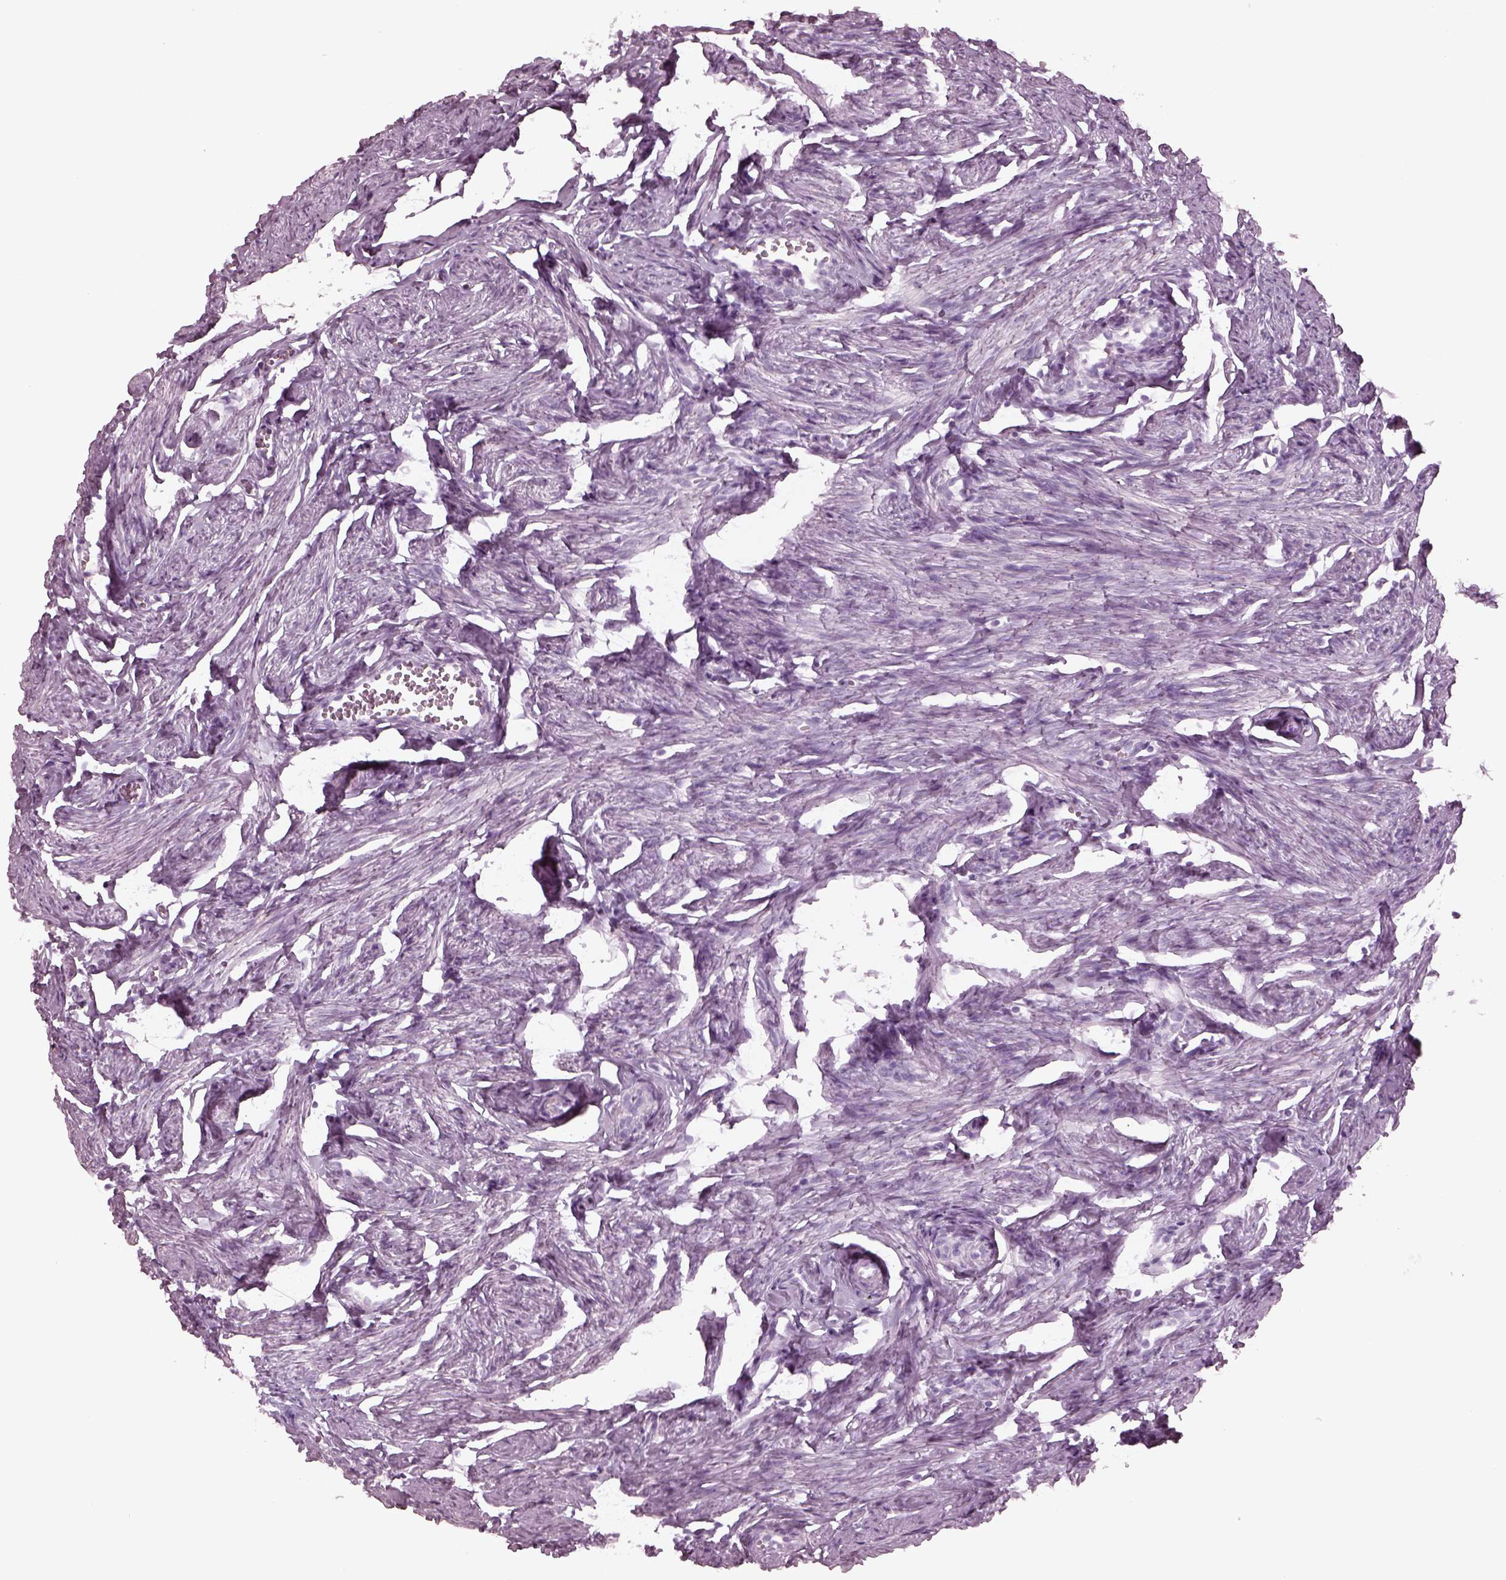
{"staining": {"intensity": "negative", "quantity": "none", "location": "none"}, "tissue": "fallopian tube", "cell_type": "Glandular cells", "image_type": "normal", "snomed": [{"axis": "morphology", "description": "Normal tissue, NOS"}, {"axis": "topography", "description": "Fallopian tube"}], "caption": "The micrograph reveals no significant expression in glandular cells of fallopian tube. The staining was performed using DAB to visualize the protein expression in brown, while the nuclei were stained in blue with hematoxylin (Magnification: 20x).", "gene": "GRM6", "patient": {"sex": "female", "age": 41}}